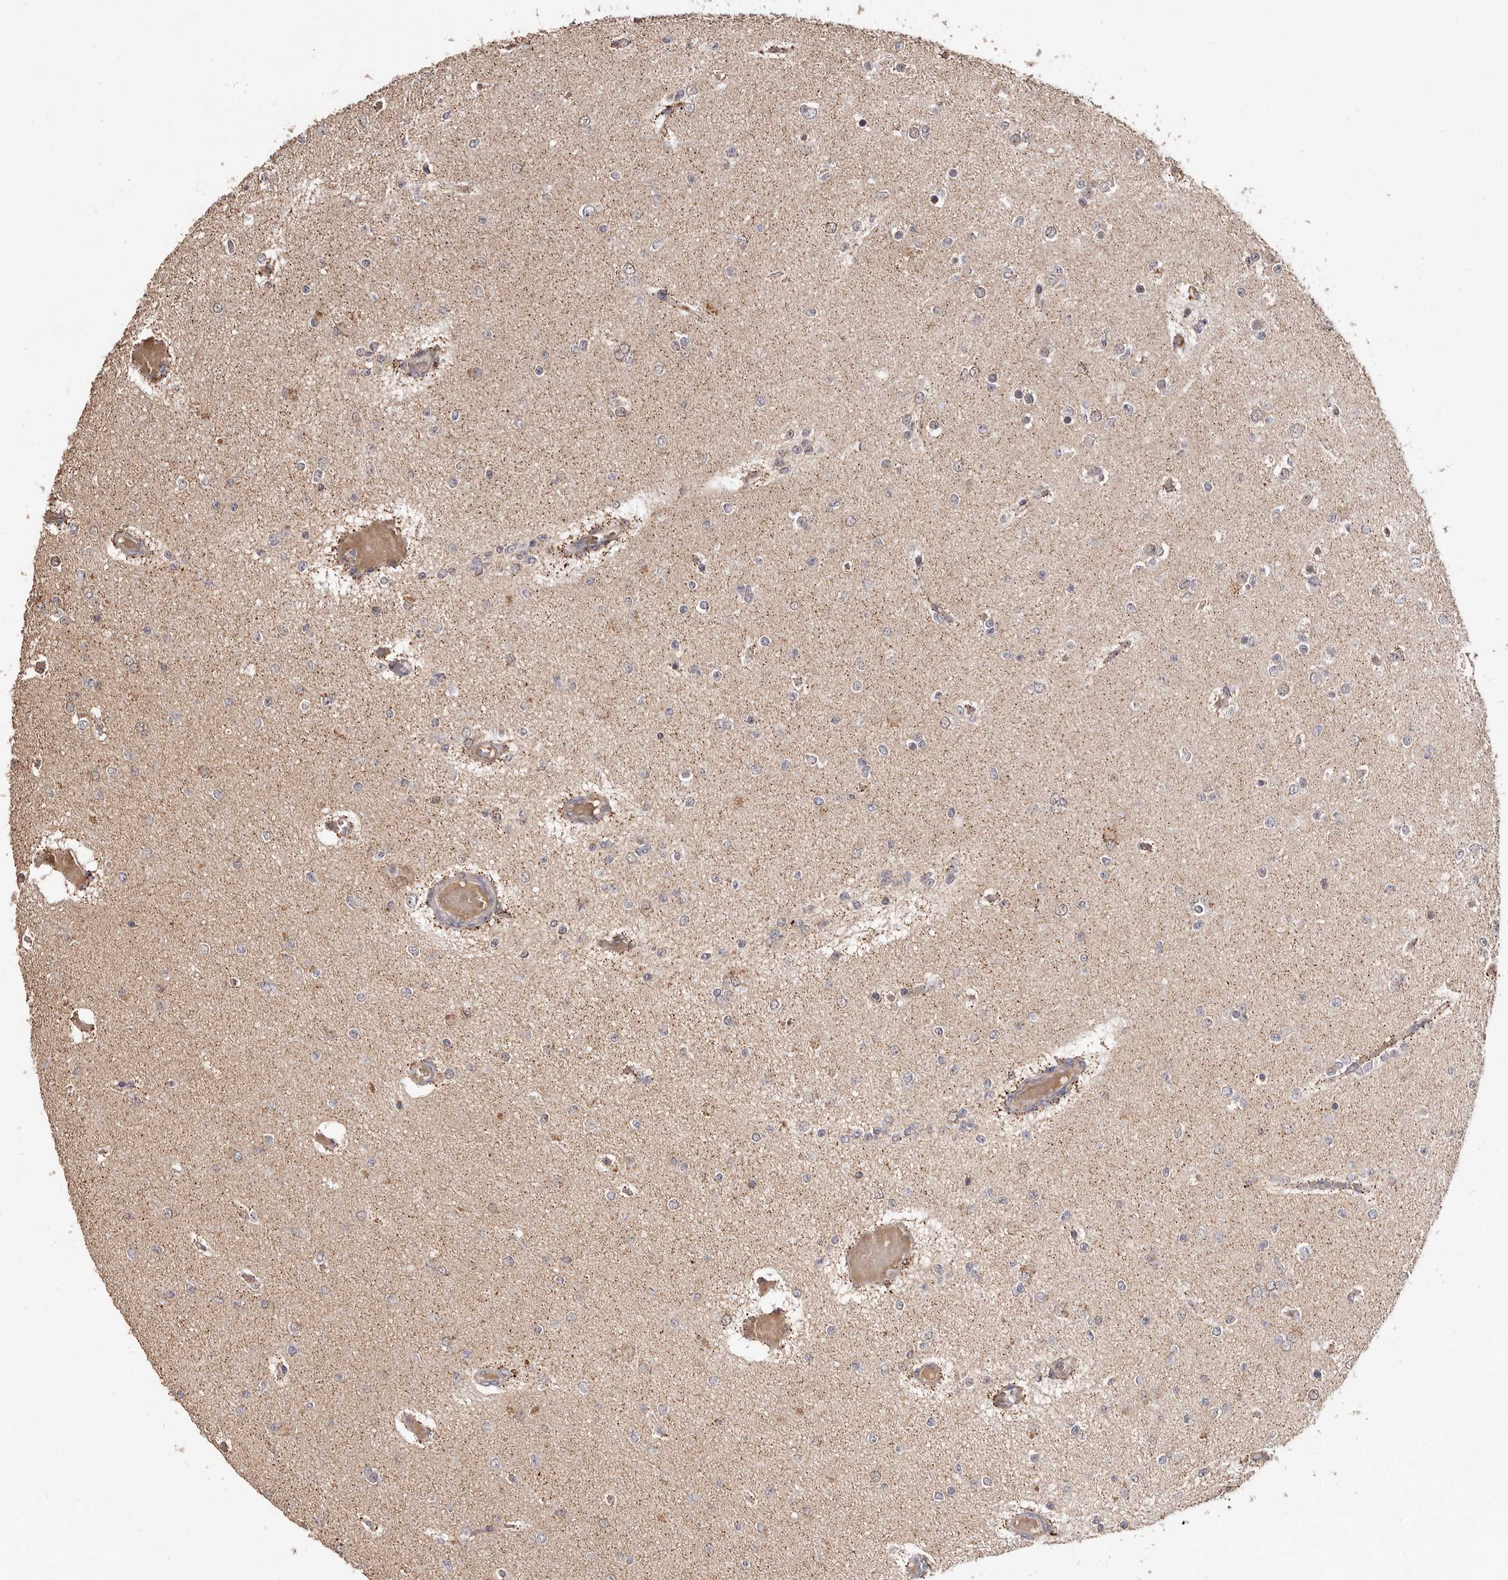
{"staining": {"intensity": "negative", "quantity": "none", "location": "none"}, "tissue": "glioma", "cell_type": "Tumor cells", "image_type": "cancer", "snomed": [{"axis": "morphology", "description": "Glioma, malignant, Low grade"}, {"axis": "topography", "description": "Brain"}], "caption": "IHC micrograph of glioma stained for a protein (brown), which exhibits no staining in tumor cells.", "gene": "AKAP7", "patient": {"sex": "female", "age": 22}}